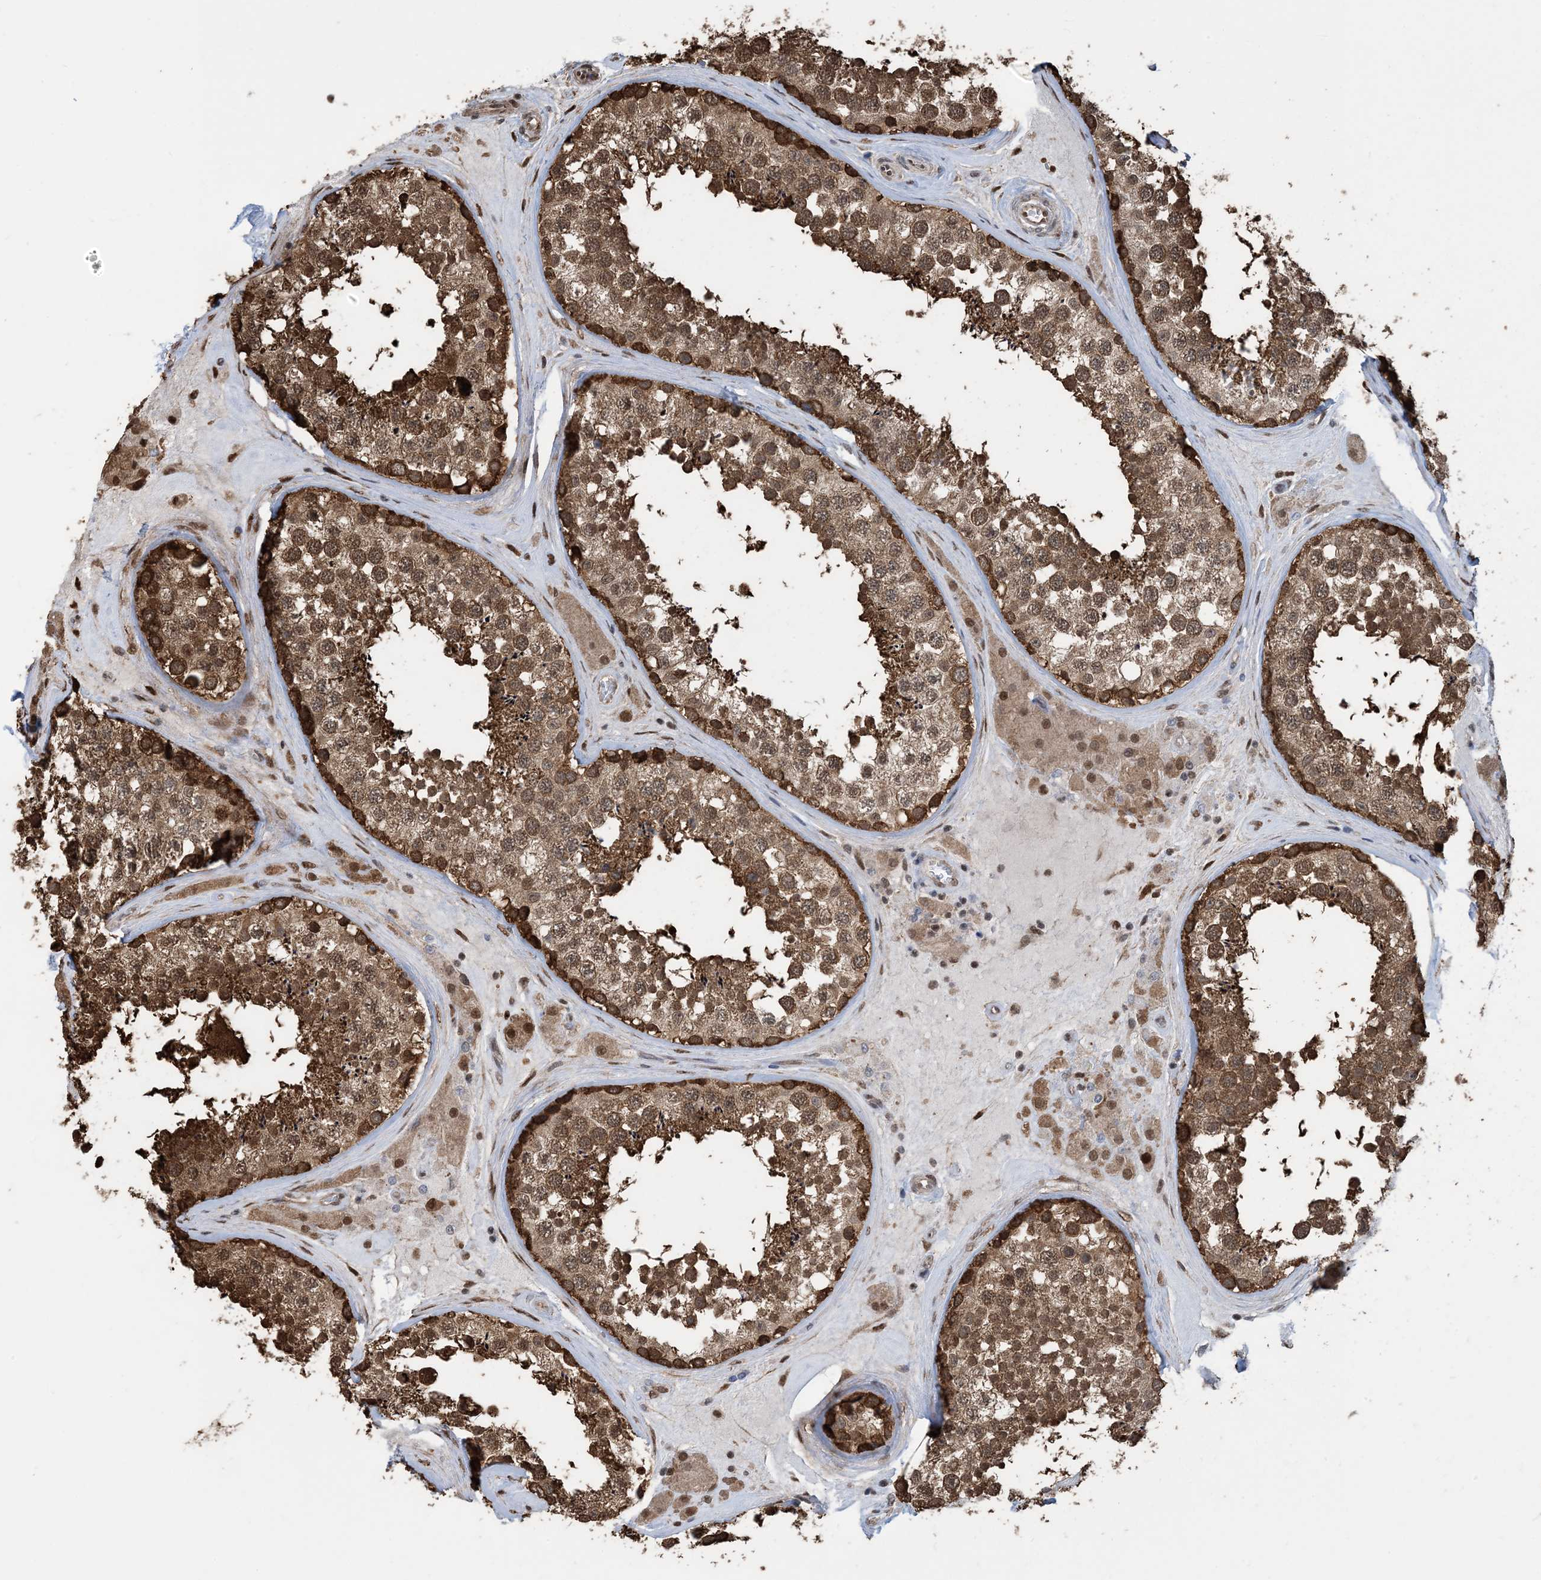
{"staining": {"intensity": "strong", "quantity": ">75%", "location": "cytoplasmic/membranous,nuclear"}, "tissue": "testis", "cell_type": "Cells in seminiferous ducts", "image_type": "normal", "snomed": [{"axis": "morphology", "description": "Normal tissue, NOS"}, {"axis": "topography", "description": "Testis"}], "caption": "Normal testis shows strong cytoplasmic/membranous,nuclear expression in approximately >75% of cells in seminiferous ducts.", "gene": "HSPA1A", "patient": {"sex": "male", "age": 46}}